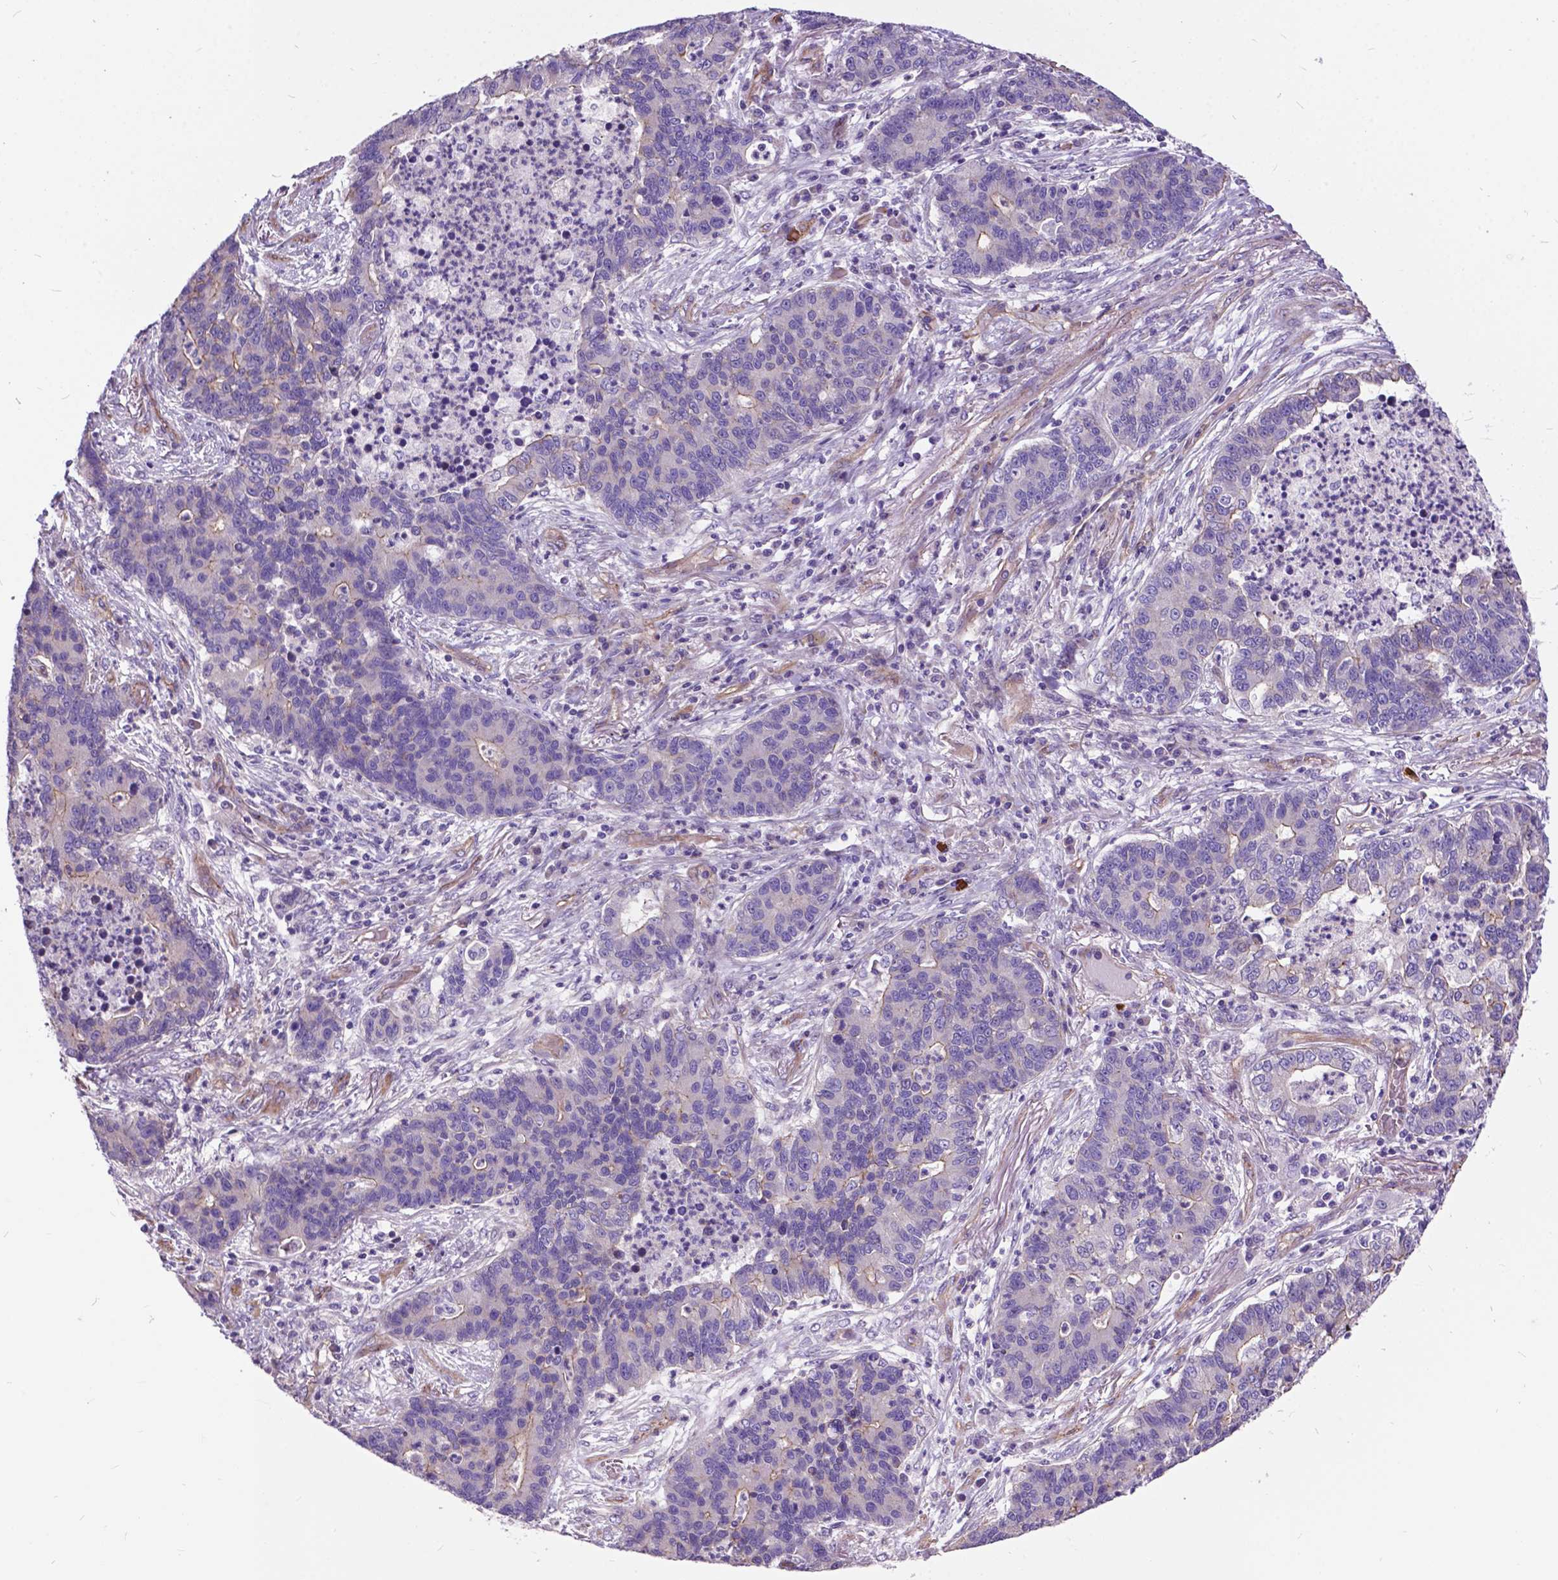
{"staining": {"intensity": "negative", "quantity": "none", "location": "none"}, "tissue": "lung cancer", "cell_type": "Tumor cells", "image_type": "cancer", "snomed": [{"axis": "morphology", "description": "Adenocarcinoma, NOS"}, {"axis": "topography", "description": "Lung"}], "caption": "Immunohistochemical staining of human lung adenocarcinoma demonstrates no significant expression in tumor cells.", "gene": "FLT4", "patient": {"sex": "female", "age": 57}}